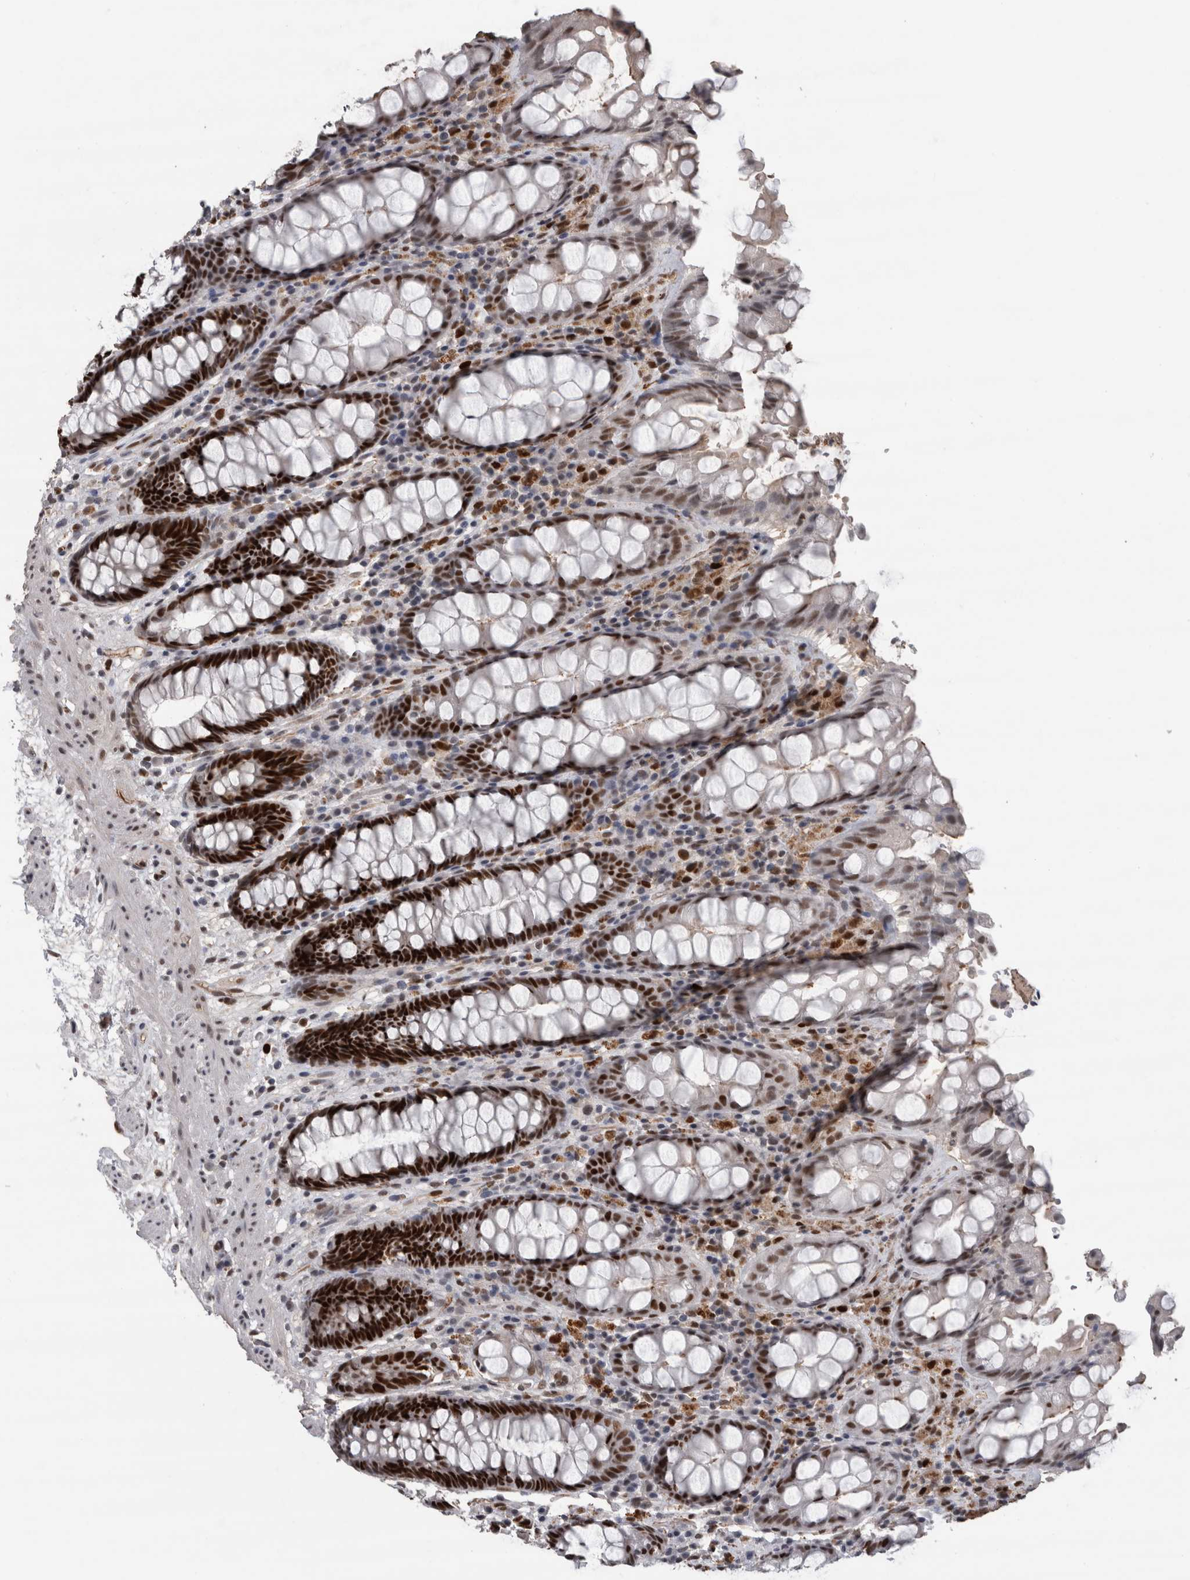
{"staining": {"intensity": "strong", "quantity": ">75%", "location": "nuclear"}, "tissue": "rectum", "cell_type": "Glandular cells", "image_type": "normal", "snomed": [{"axis": "morphology", "description": "Normal tissue, NOS"}, {"axis": "topography", "description": "Rectum"}], "caption": "Rectum stained with DAB IHC displays high levels of strong nuclear expression in about >75% of glandular cells.", "gene": "POLD2", "patient": {"sex": "male", "age": 64}}